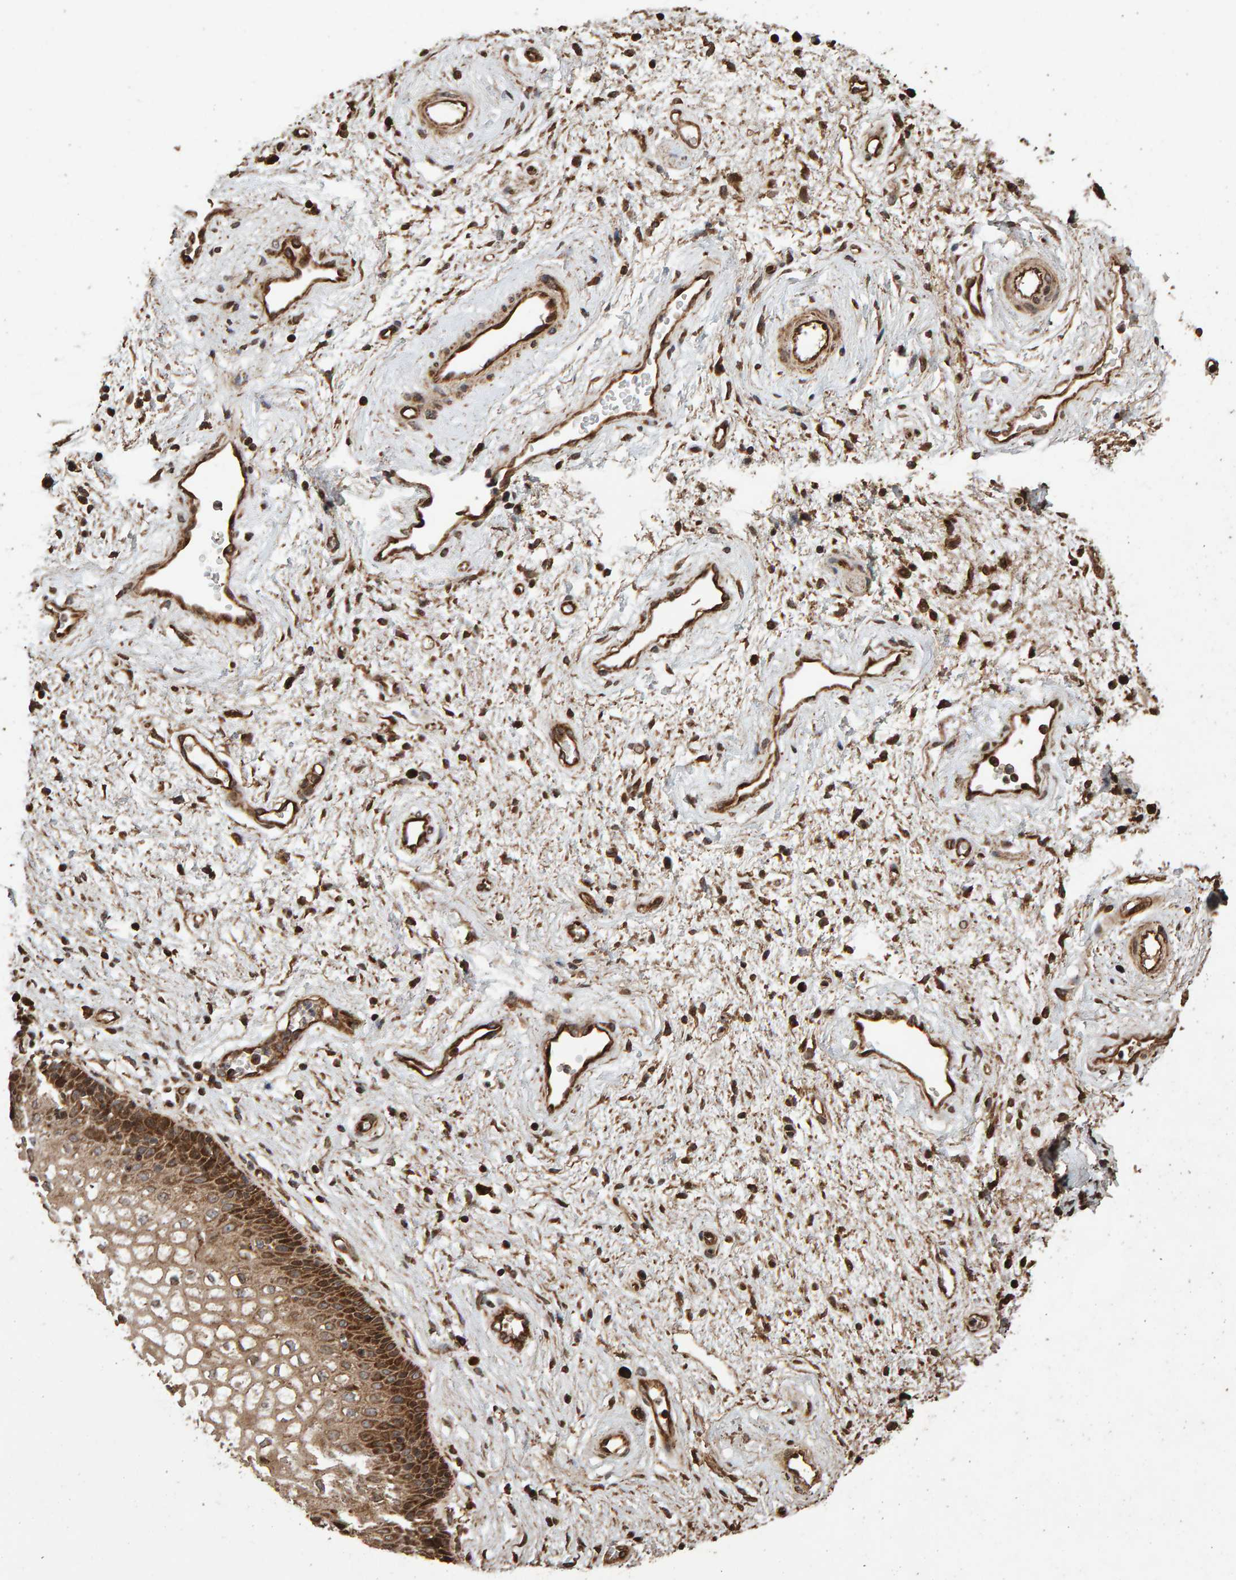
{"staining": {"intensity": "moderate", "quantity": ">75%", "location": "cytoplasmic/membranous"}, "tissue": "vagina", "cell_type": "Squamous epithelial cells", "image_type": "normal", "snomed": [{"axis": "morphology", "description": "Normal tissue, NOS"}, {"axis": "topography", "description": "Vagina"}], "caption": "Protein analysis of normal vagina demonstrates moderate cytoplasmic/membranous staining in about >75% of squamous epithelial cells.", "gene": "OSBP2", "patient": {"sex": "female", "age": 34}}